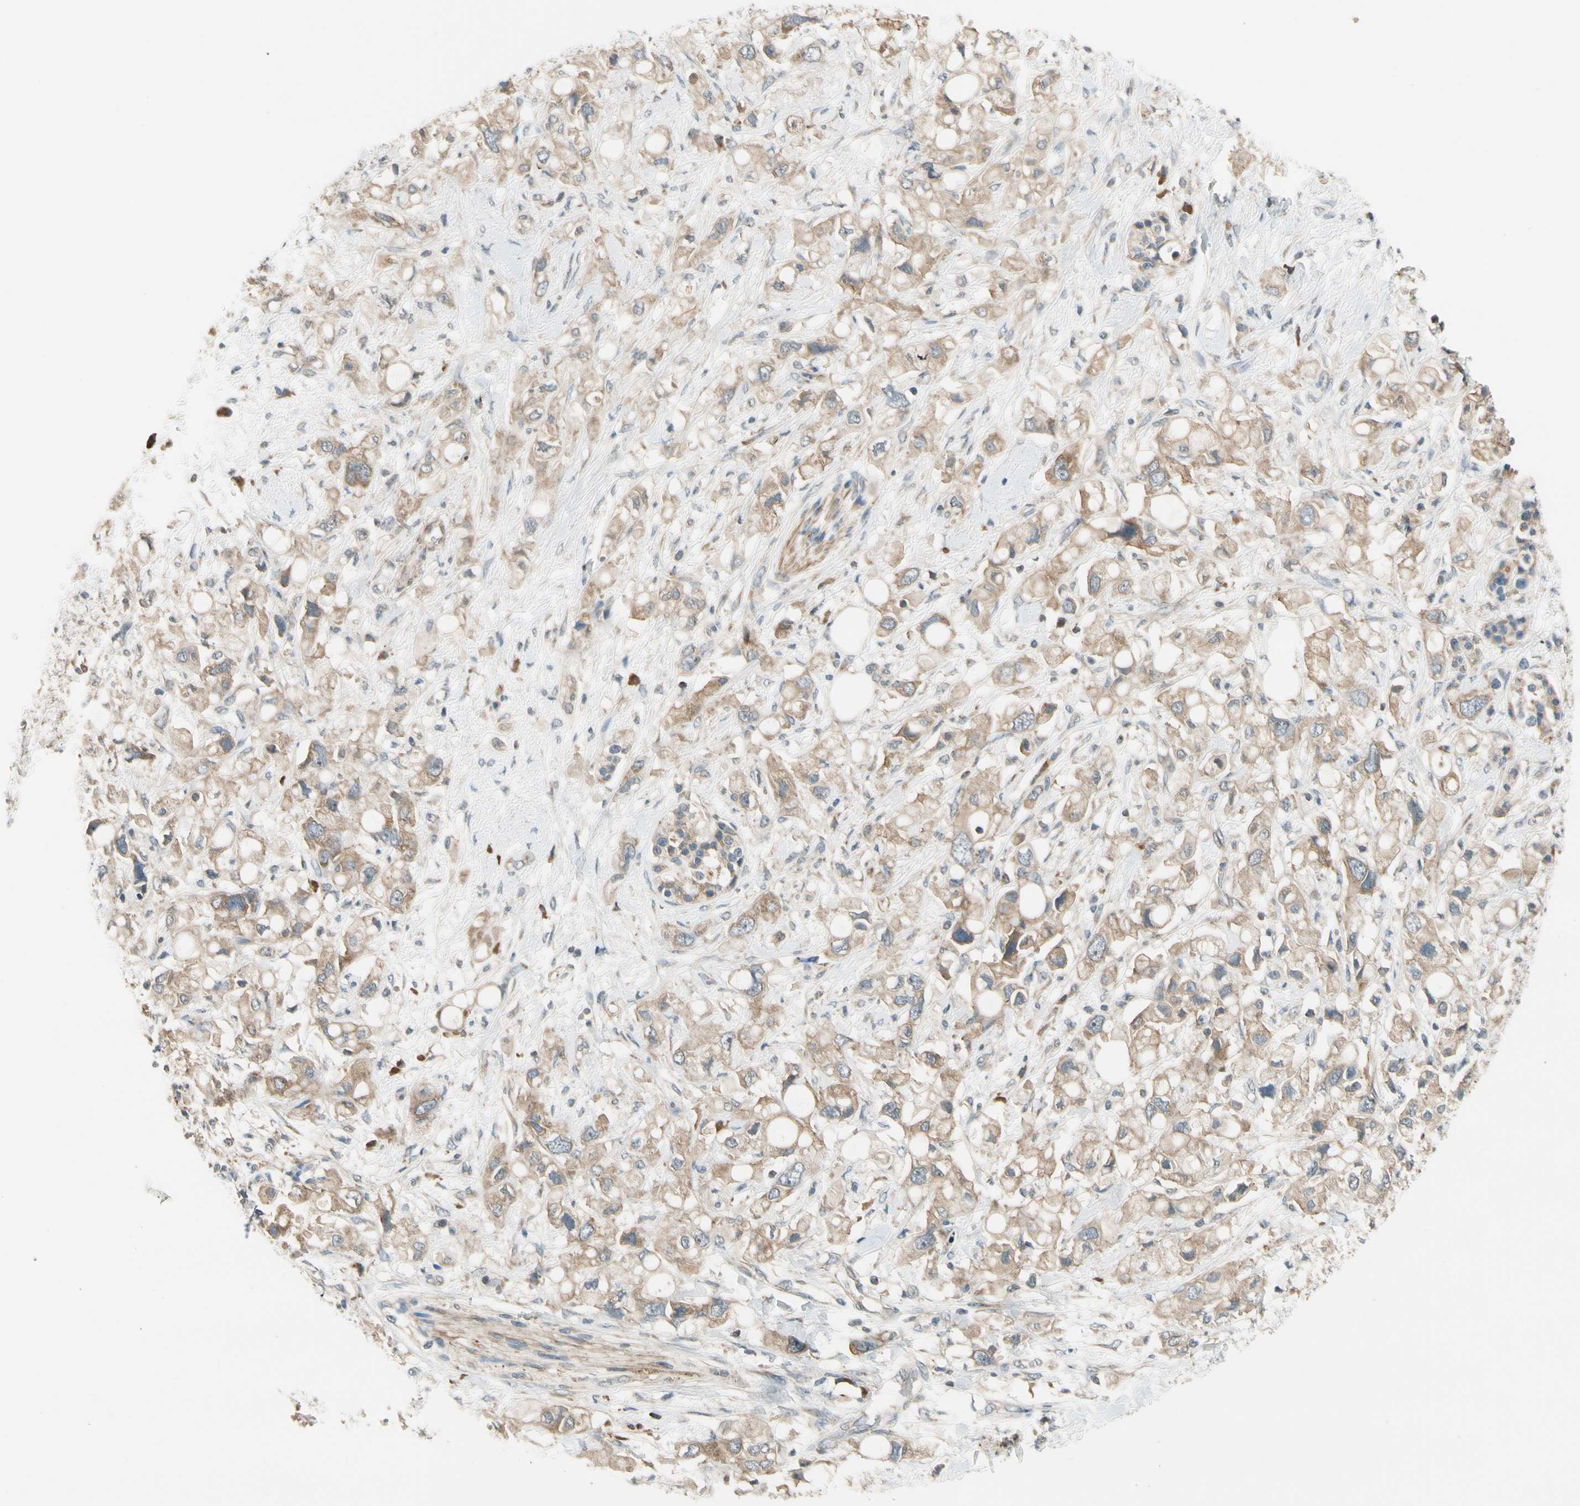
{"staining": {"intensity": "weak", "quantity": ">75%", "location": "cytoplasmic/membranous"}, "tissue": "pancreatic cancer", "cell_type": "Tumor cells", "image_type": "cancer", "snomed": [{"axis": "morphology", "description": "Adenocarcinoma, NOS"}, {"axis": "topography", "description": "Pancreas"}], "caption": "This photomicrograph reveals pancreatic adenocarcinoma stained with immunohistochemistry to label a protein in brown. The cytoplasmic/membranous of tumor cells show weak positivity for the protein. Nuclei are counter-stained blue.", "gene": "MST1R", "patient": {"sex": "female", "age": 56}}